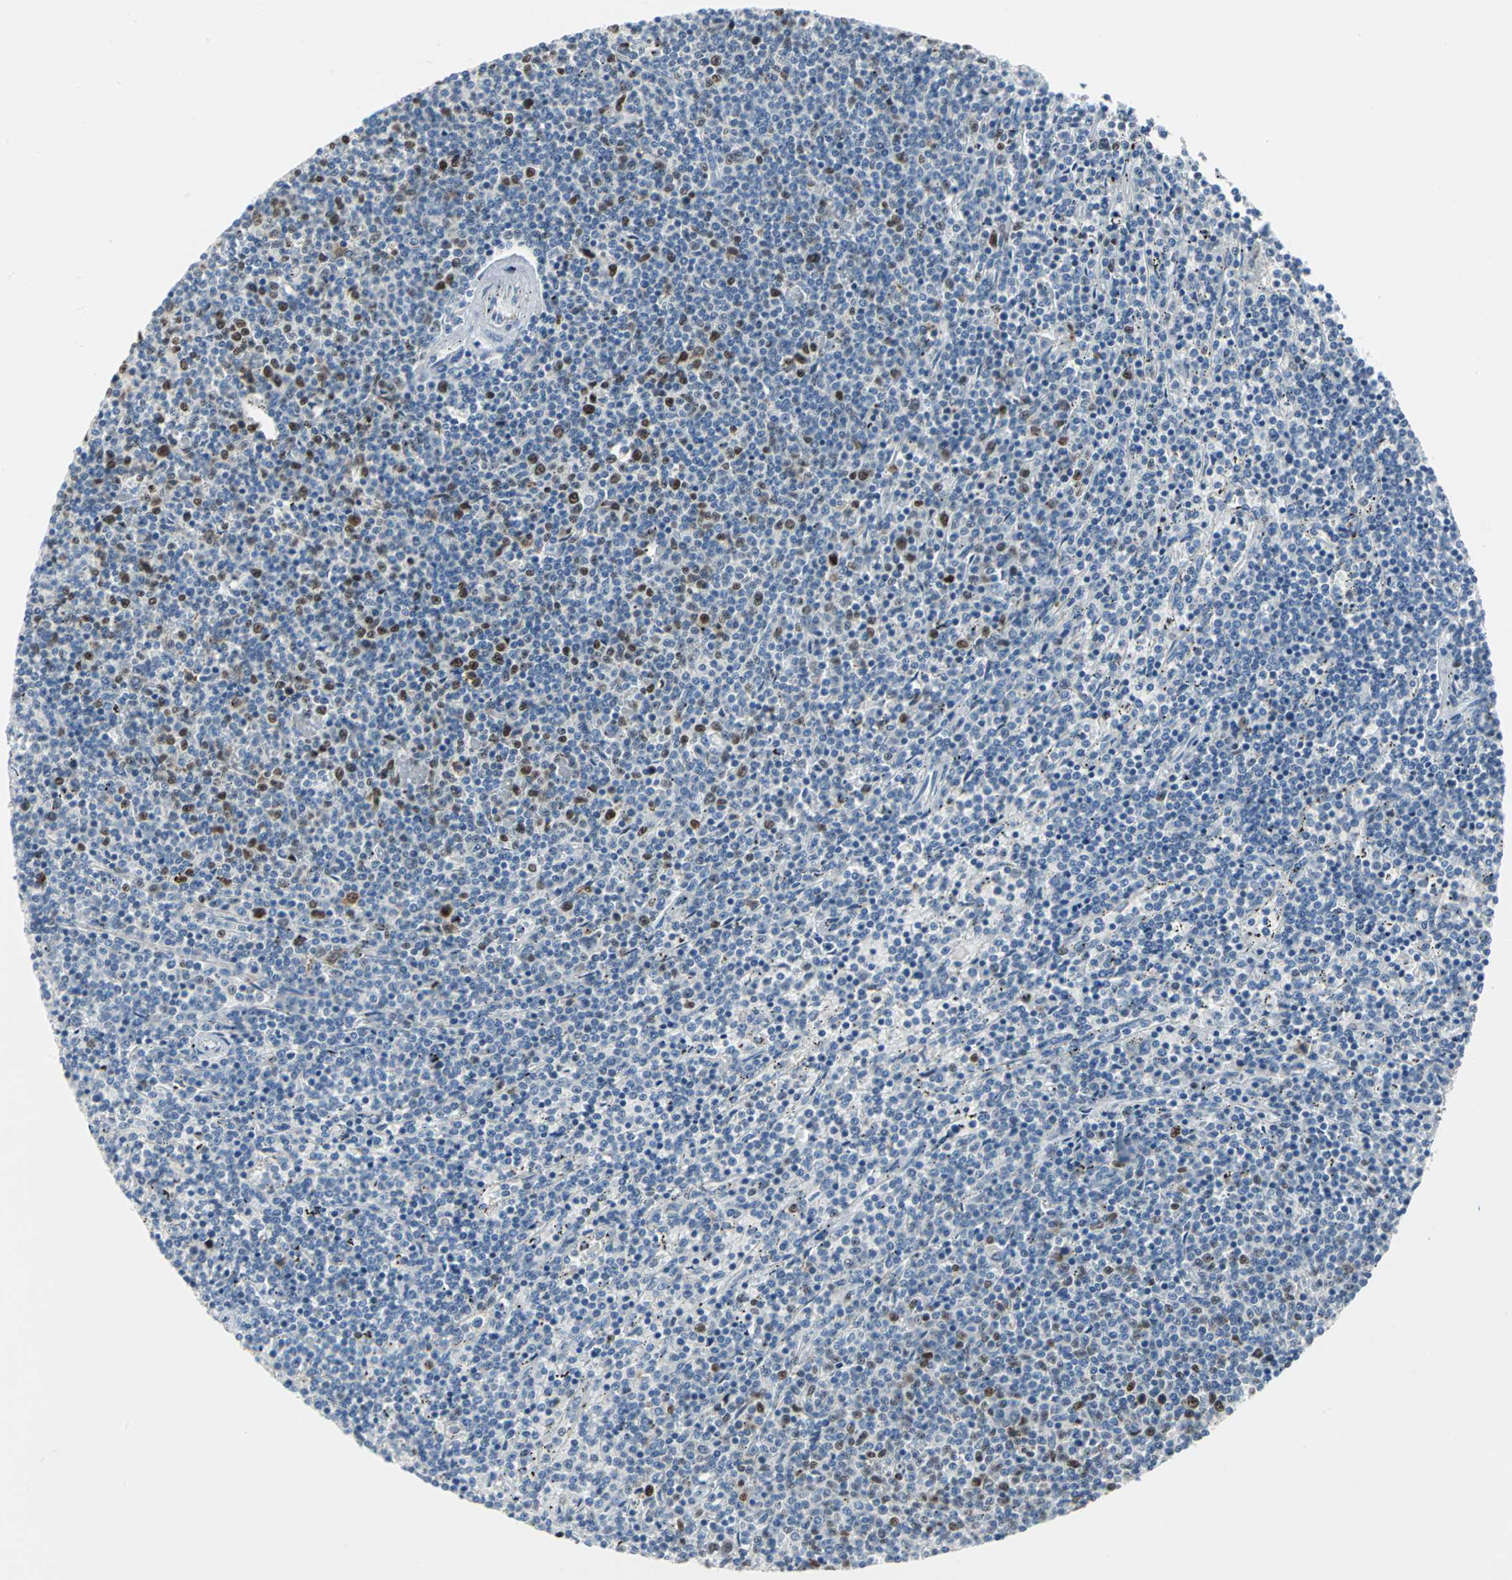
{"staining": {"intensity": "strong", "quantity": "<25%", "location": "nuclear"}, "tissue": "lymphoma", "cell_type": "Tumor cells", "image_type": "cancer", "snomed": [{"axis": "morphology", "description": "Malignant lymphoma, non-Hodgkin's type, Low grade"}, {"axis": "topography", "description": "Spleen"}], "caption": "DAB (3,3'-diaminobenzidine) immunohistochemical staining of low-grade malignant lymphoma, non-Hodgkin's type displays strong nuclear protein positivity in about <25% of tumor cells.", "gene": "MCM4", "patient": {"sex": "female", "age": 50}}